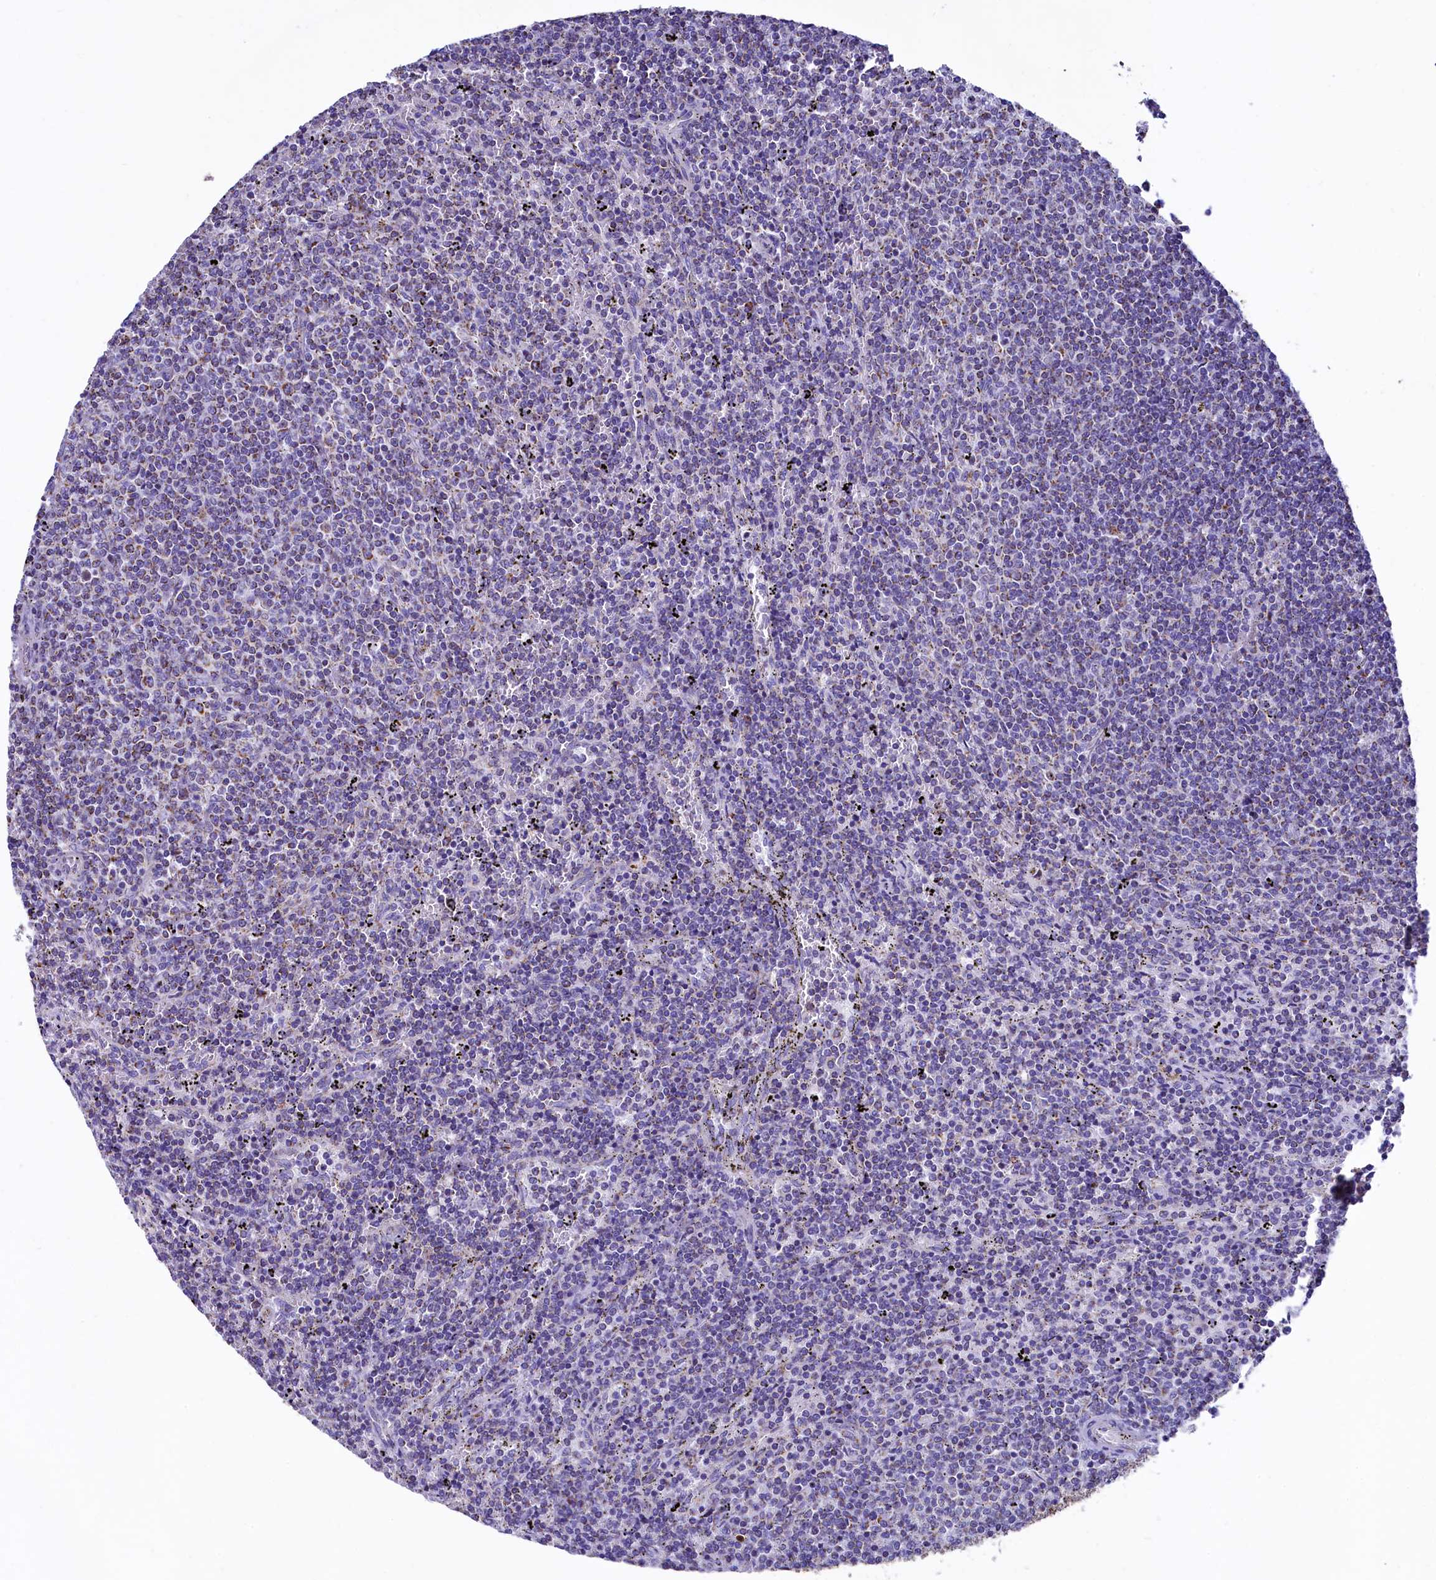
{"staining": {"intensity": "negative", "quantity": "none", "location": "none"}, "tissue": "lymphoma", "cell_type": "Tumor cells", "image_type": "cancer", "snomed": [{"axis": "morphology", "description": "Malignant lymphoma, non-Hodgkin's type, Low grade"}, {"axis": "topography", "description": "Spleen"}], "caption": "Tumor cells are negative for protein expression in human malignant lymphoma, non-Hodgkin's type (low-grade).", "gene": "IDH3A", "patient": {"sex": "female", "age": 50}}